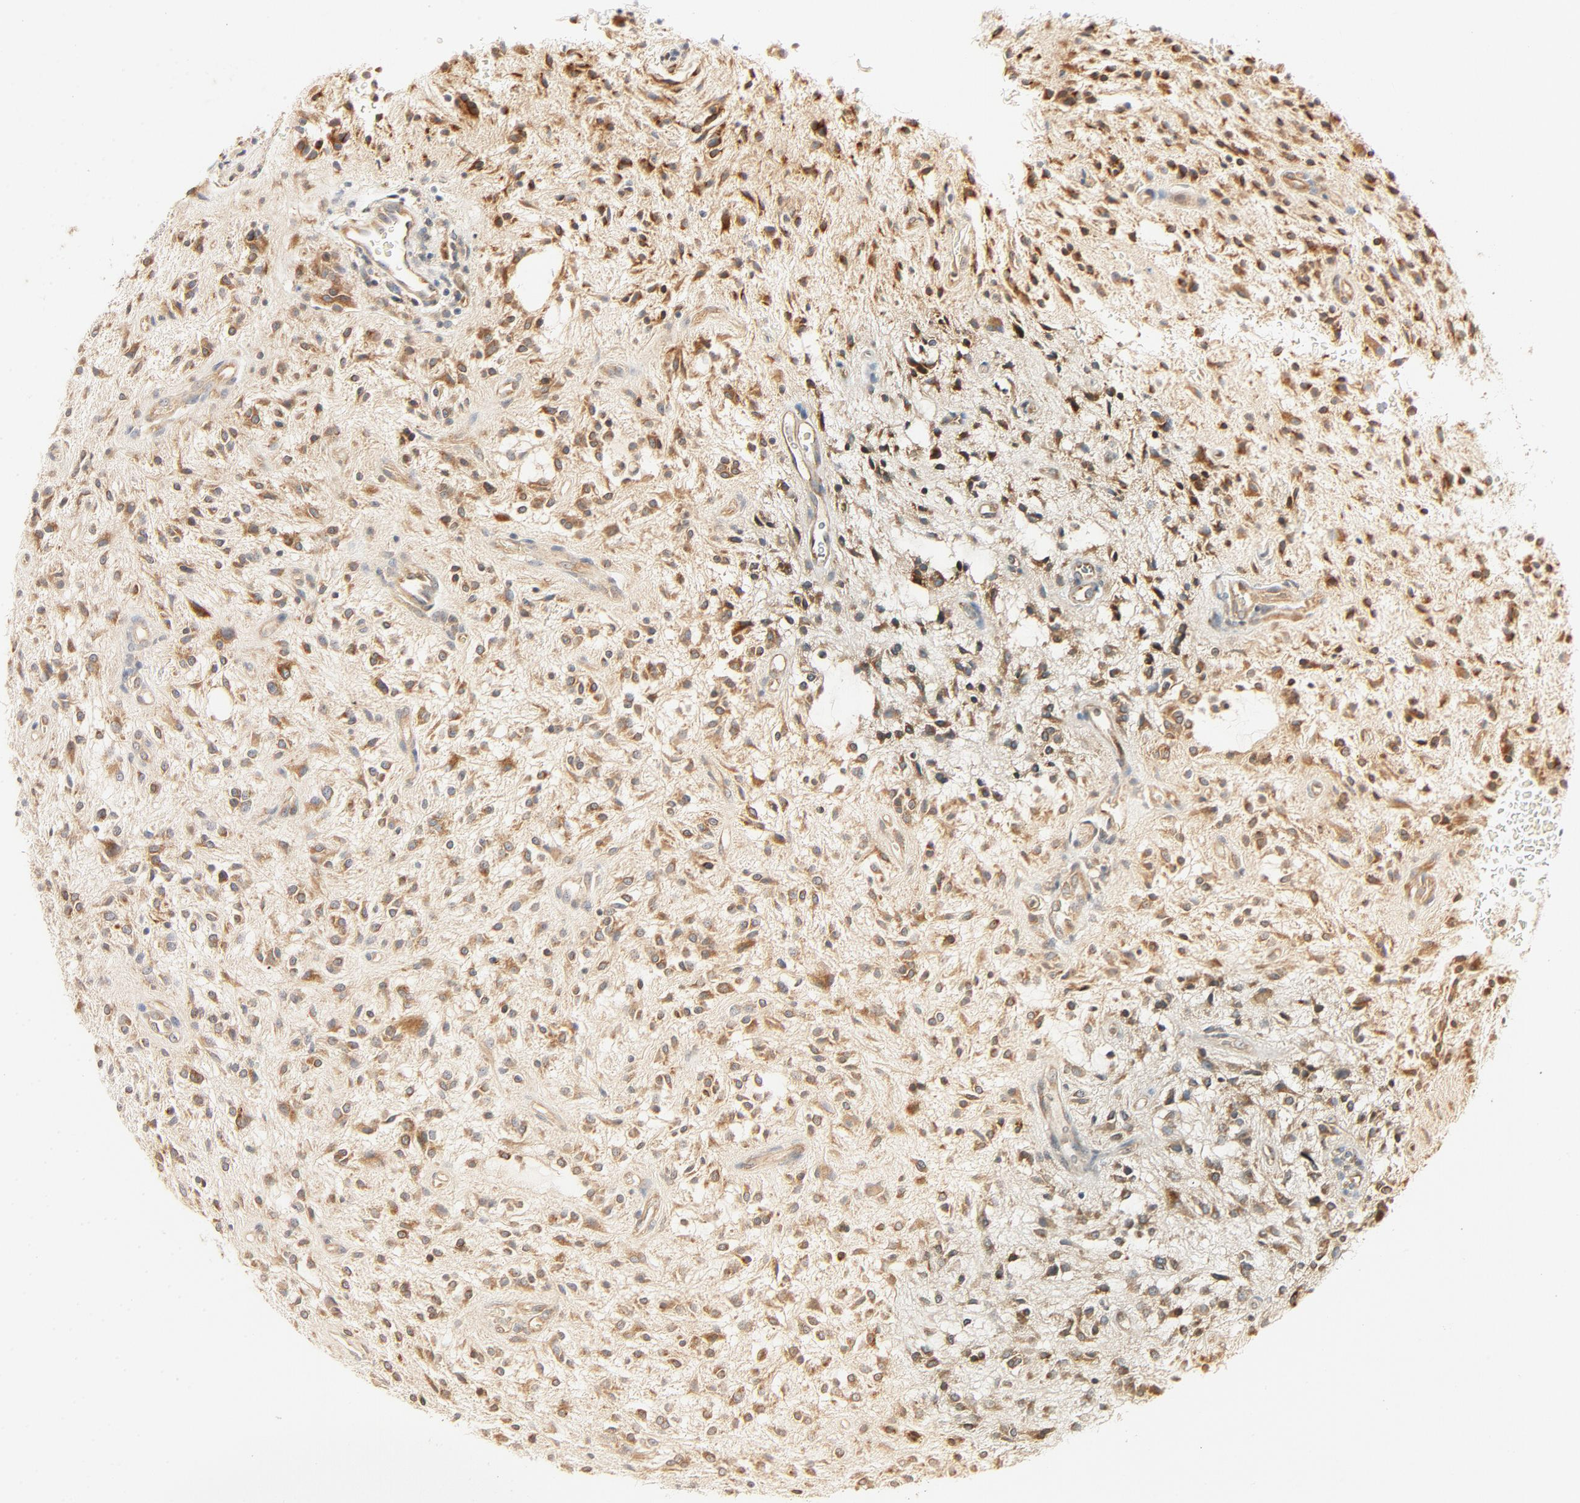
{"staining": {"intensity": "weak", "quantity": ">75%", "location": "cytoplasmic/membranous"}, "tissue": "glioma", "cell_type": "Tumor cells", "image_type": "cancer", "snomed": [{"axis": "morphology", "description": "Glioma, malignant, NOS"}, {"axis": "topography", "description": "Cerebellum"}], "caption": "About >75% of tumor cells in glioma (malignant) demonstrate weak cytoplasmic/membranous protein staining as visualized by brown immunohistochemical staining.", "gene": "RPS6KA1", "patient": {"sex": "female", "age": 10}}